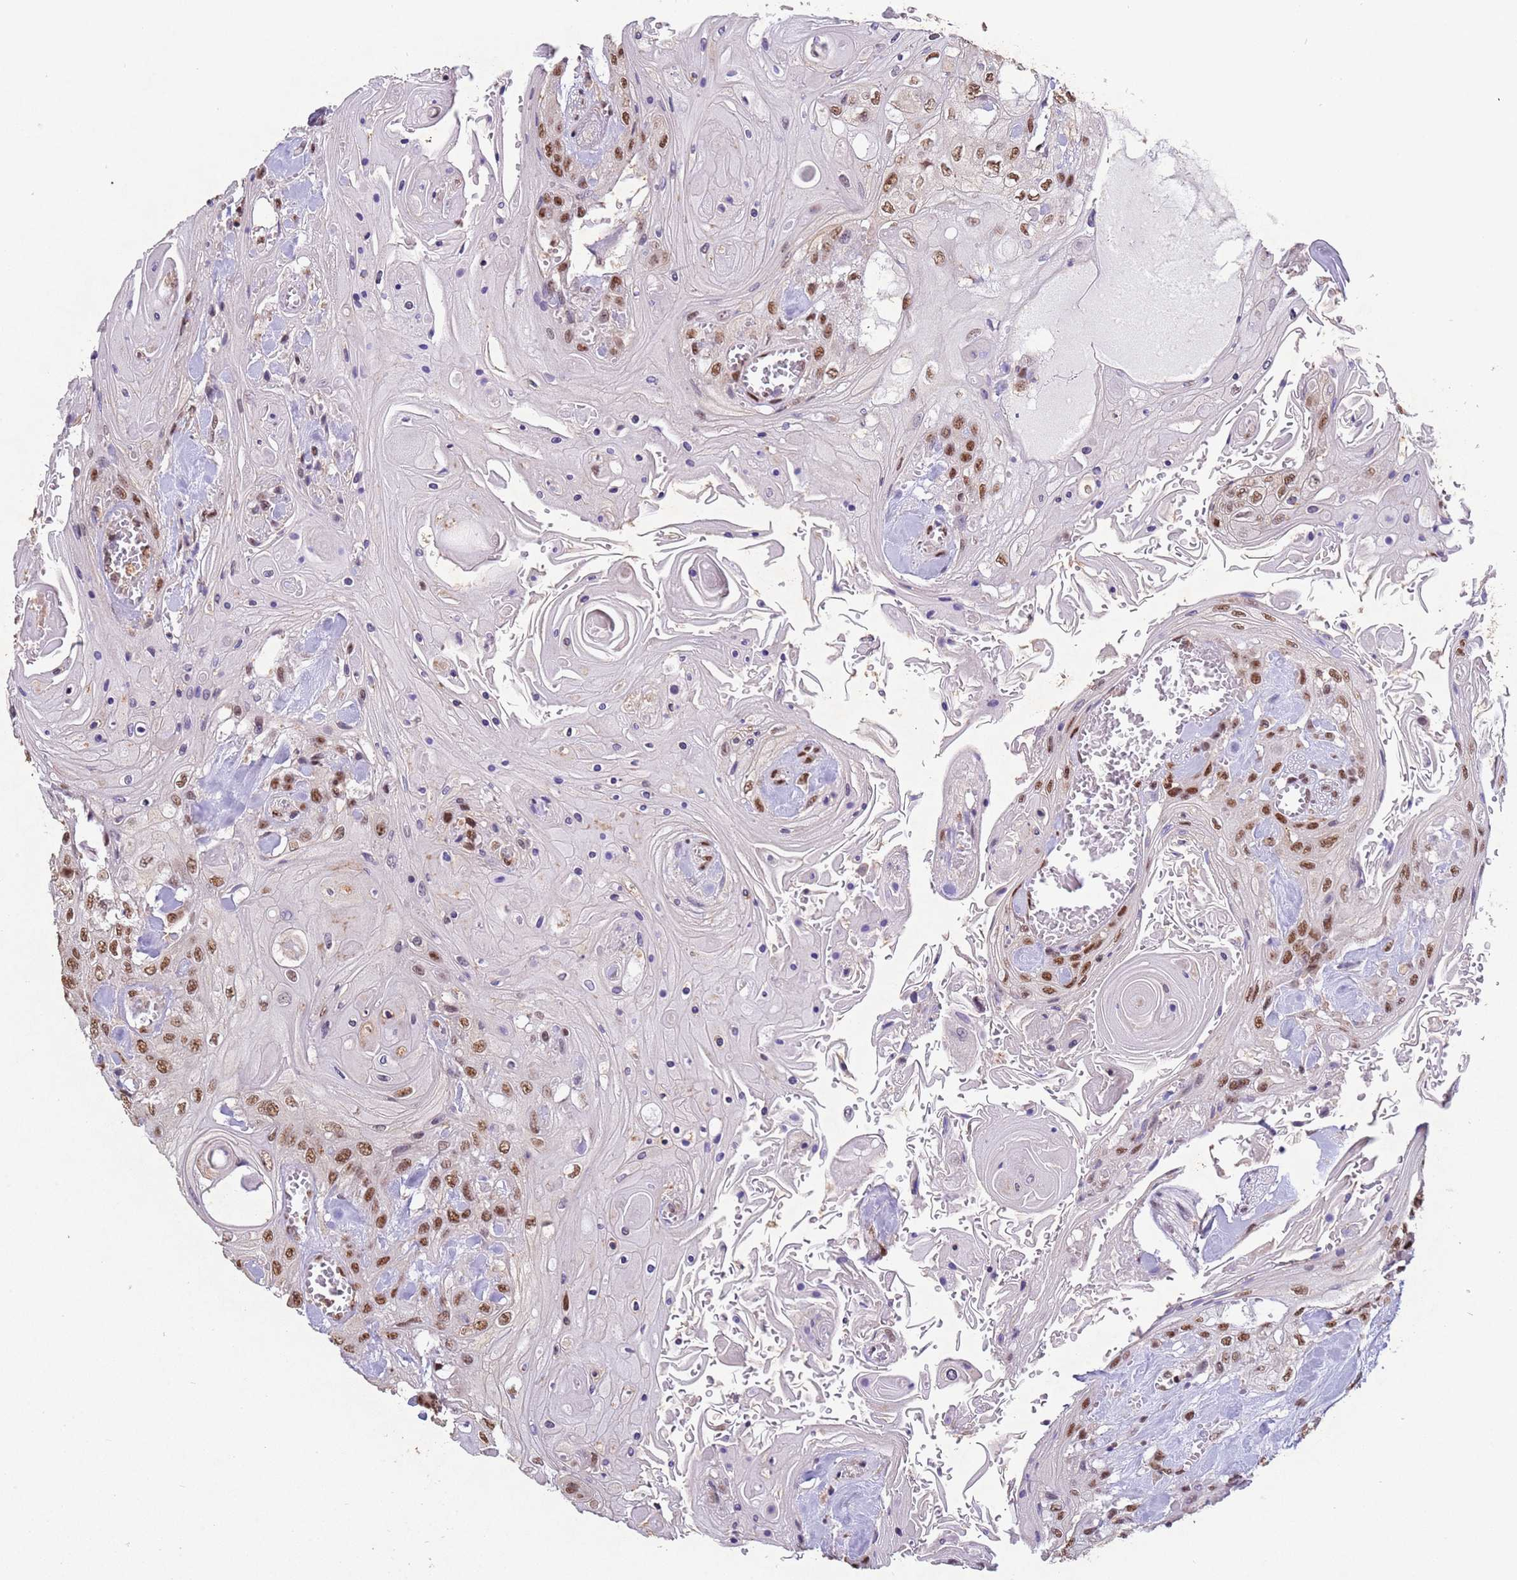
{"staining": {"intensity": "moderate", "quantity": "25%-75%", "location": "nuclear"}, "tissue": "head and neck cancer", "cell_type": "Tumor cells", "image_type": "cancer", "snomed": [{"axis": "morphology", "description": "Squamous cell carcinoma, NOS"}, {"axis": "topography", "description": "Head-Neck"}], "caption": "Immunohistochemical staining of human head and neck cancer reveals moderate nuclear protein staining in about 25%-75% of tumor cells.", "gene": "ESF1", "patient": {"sex": "female", "age": 43}}